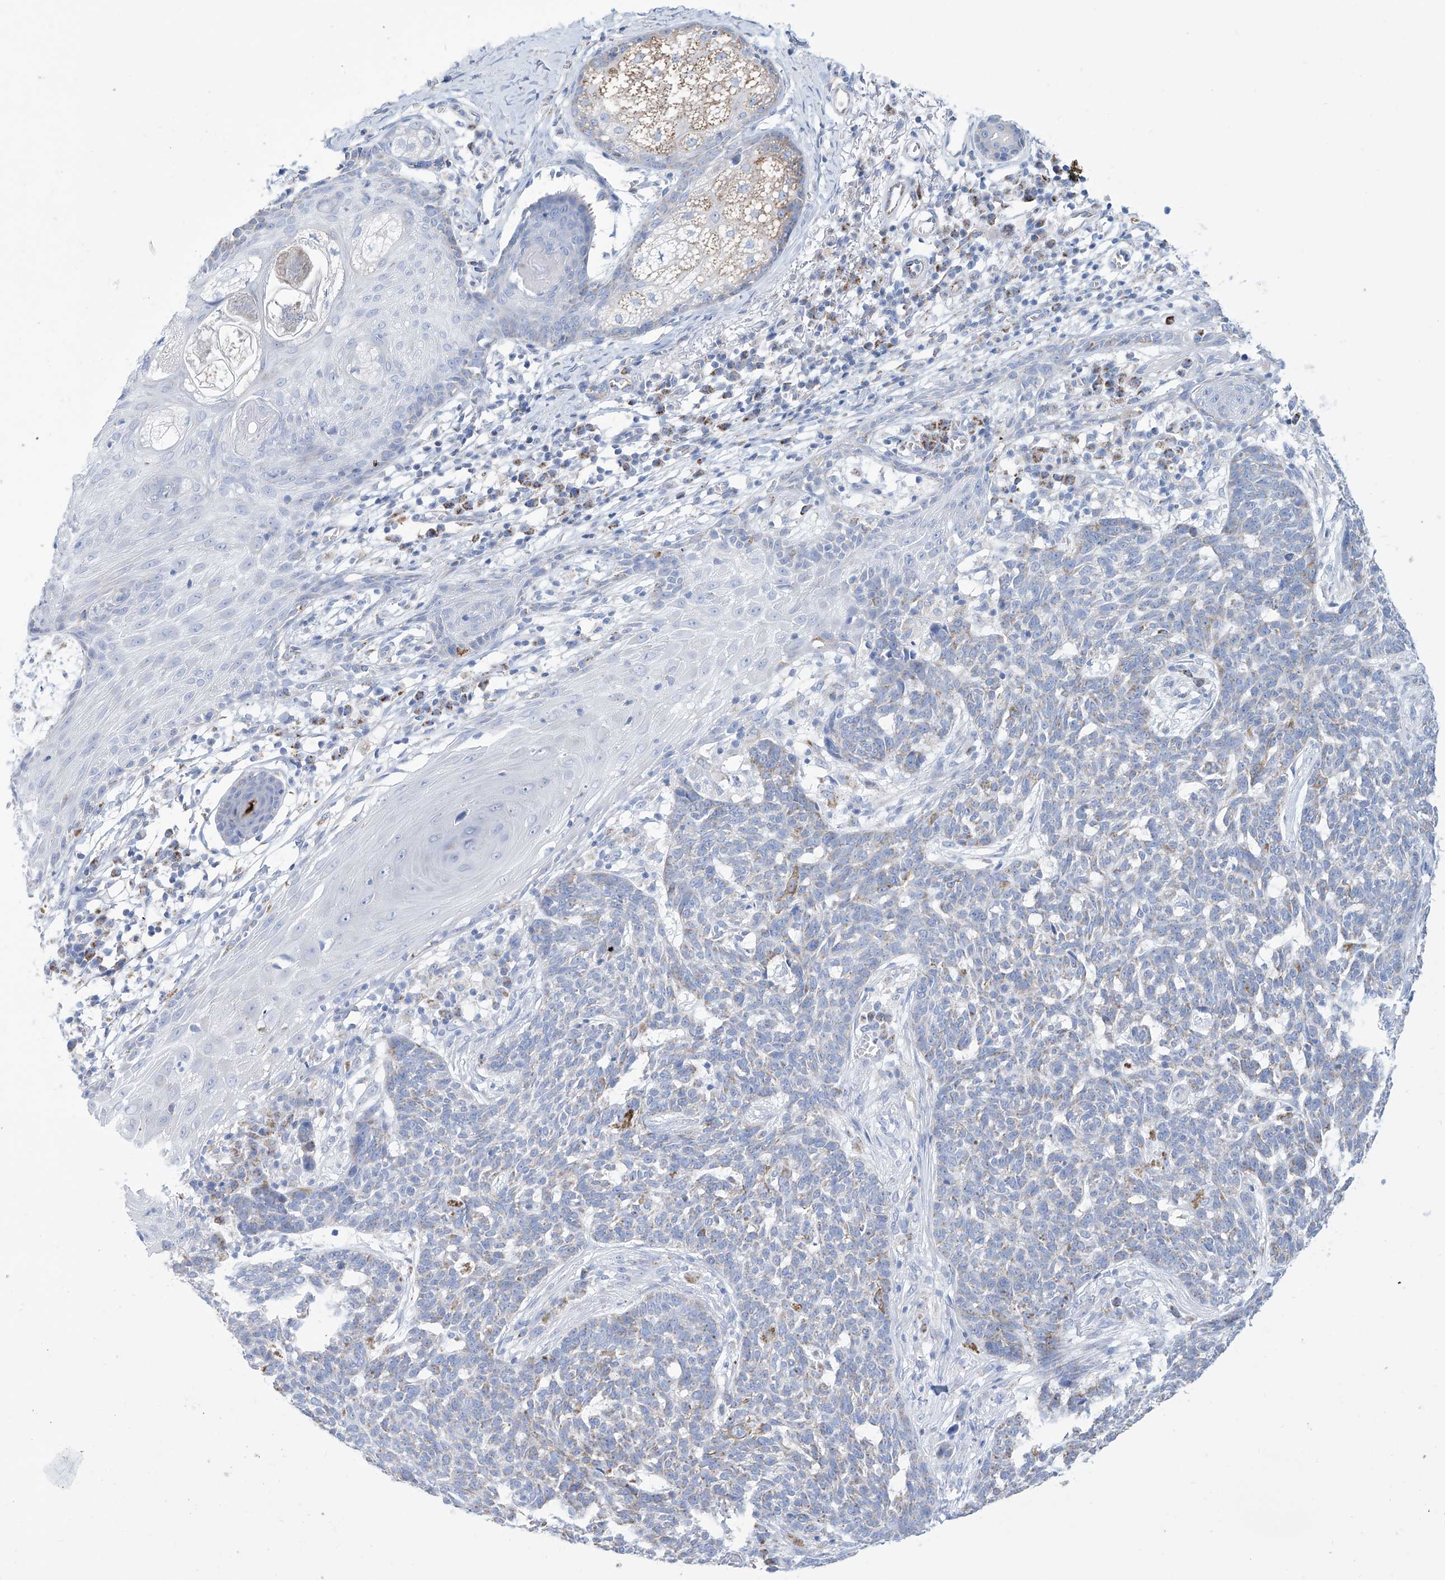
{"staining": {"intensity": "weak", "quantity": "<25%", "location": "cytoplasmic/membranous"}, "tissue": "skin cancer", "cell_type": "Tumor cells", "image_type": "cancer", "snomed": [{"axis": "morphology", "description": "Basal cell carcinoma"}, {"axis": "topography", "description": "Skin"}], "caption": "Protein analysis of basal cell carcinoma (skin) exhibits no significant positivity in tumor cells.", "gene": "ALDH6A1", "patient": {"sex": "male", "age": 85}}